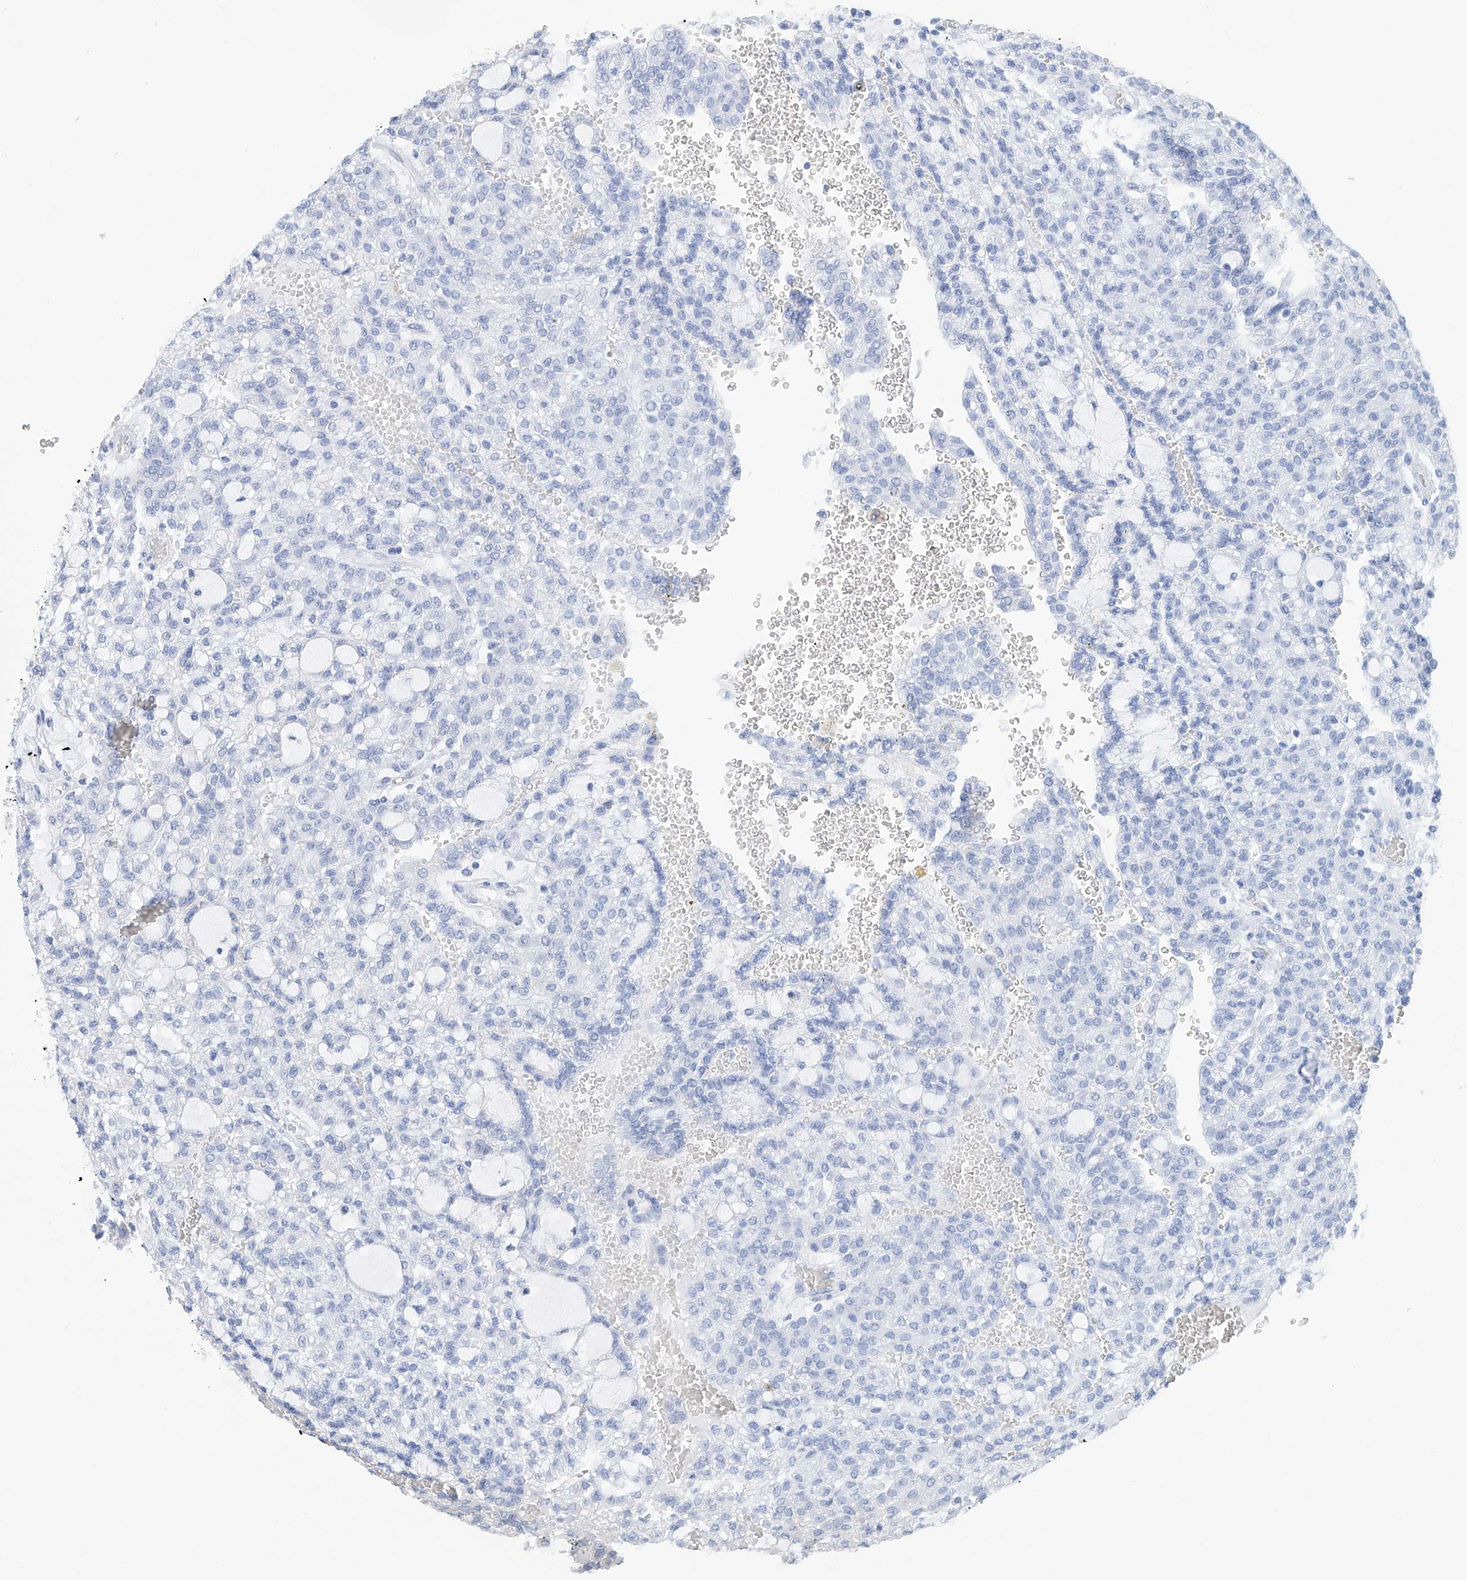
{"staining": {"intensity": "negative", "quantity": "none", "location": "none"}, "tissue": "renal cancer", "cell_type": "Tumor cells", "image_type": "cancer", "snomed": [{"axis": "morphology", "description": "Adenocarcinoma, NOS"}, {"axis": "topography", "description": "Kidney"}], "caption": "The histopathology image demonstrates no significant expression in tumor cells of renal cancer. (Stains: DAB IHC with hematoxylin counter stain, Microscopy: brightfield microscopy at high magnification).", "gene": "P2RX7", "patient": {"sex": "male", "age": 63}}